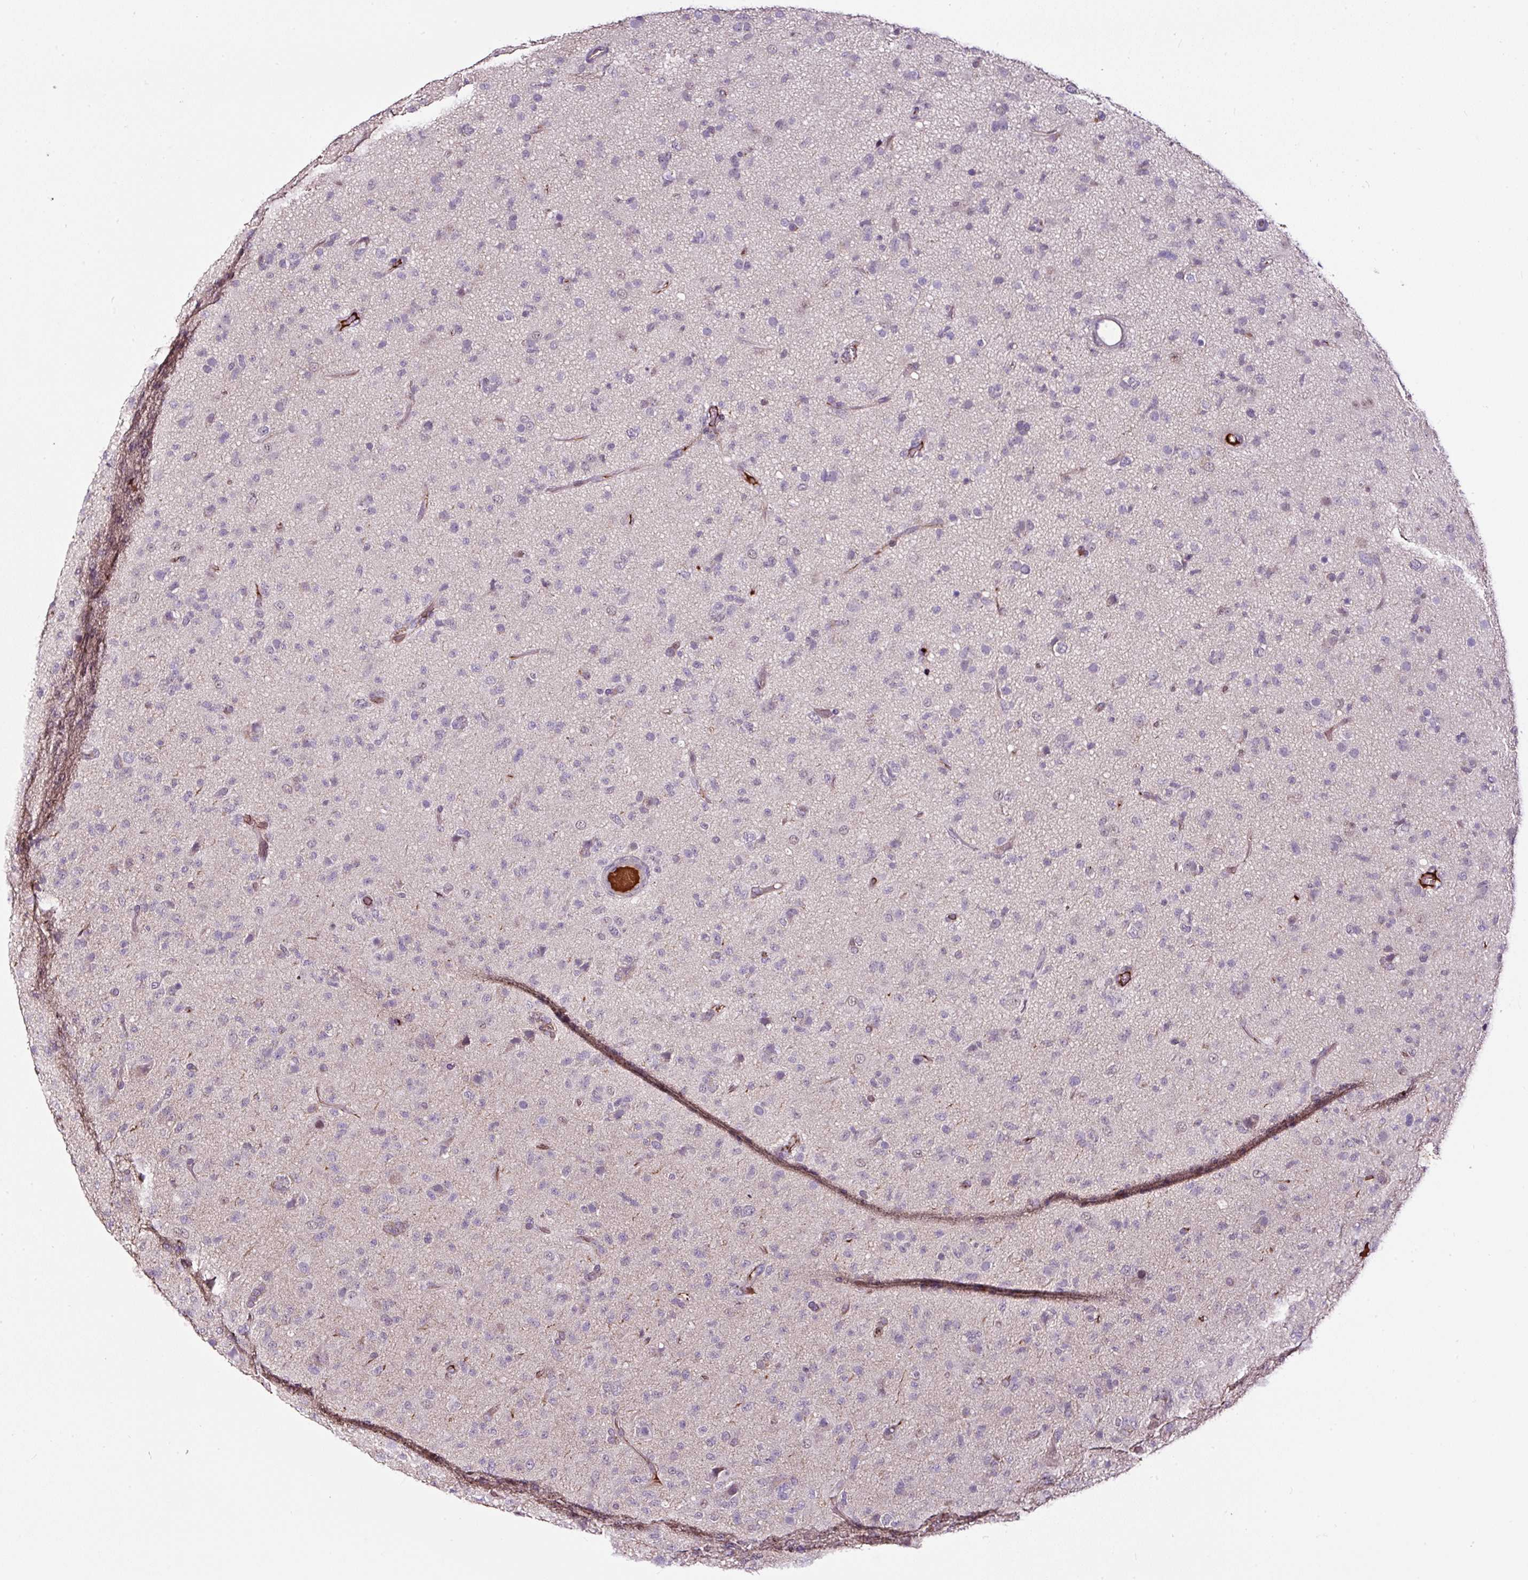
{"staining": {"intensity": "negative", "quantity": "none", "location": "none"}, "tissue": "glioma", "cell_type": "Tumor cells", "image_type": "cancer", "snomed": [{"axis": "morphology", "description": "Glioma, malignant, Low grade"}, {"axis": "topography", "description": "Brain"}], "caption": "DAB immunohistochemical staining of human glioma demonstrates no significant expression in tumor cells.", "gene": "LRRC24", "patient": {"sex": "male", "age": 65}}